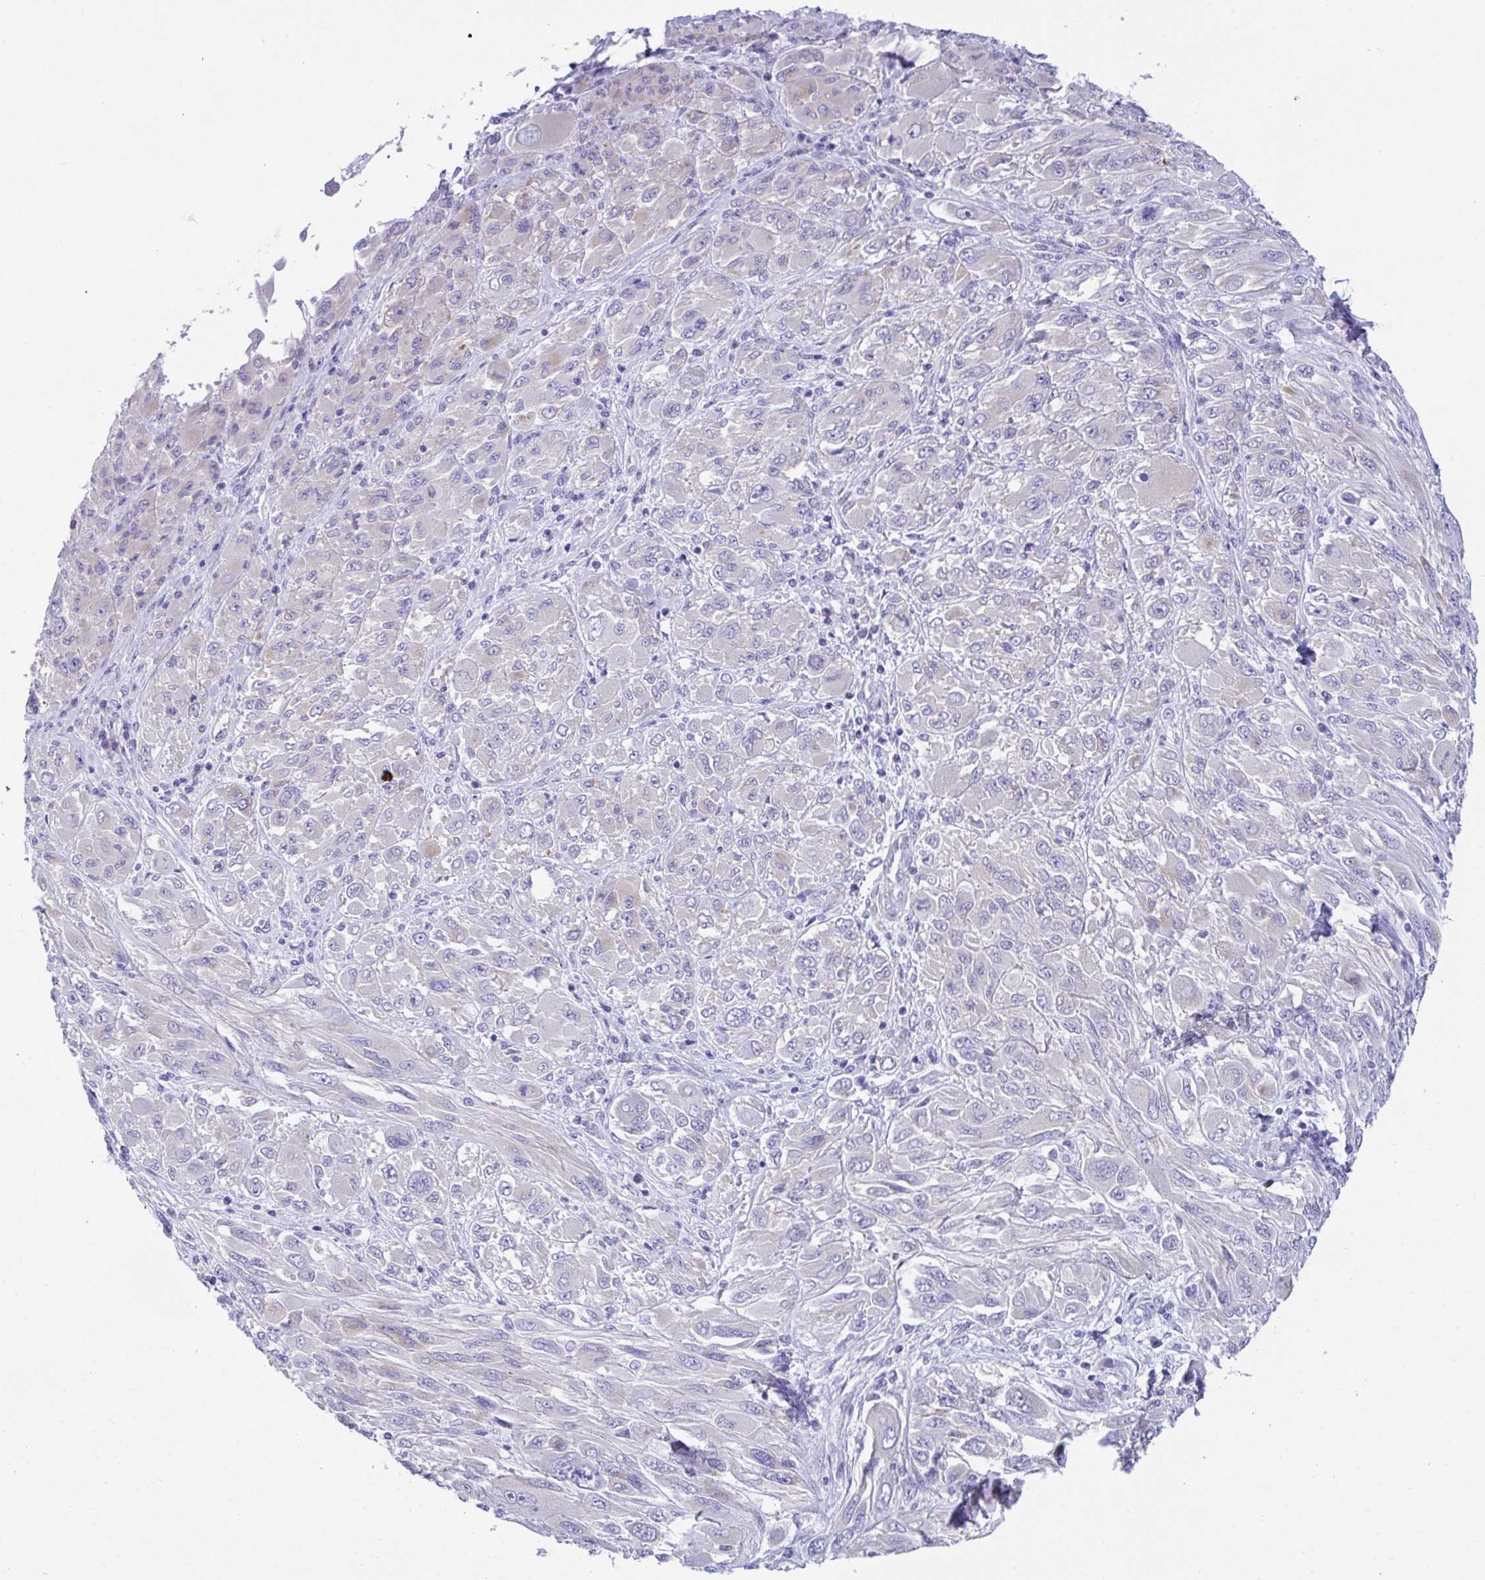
{"staining": {"intensity": "negative", "quantity": "none", "location": "none"}, "tissue": "melanoma", "cell_type": "Tumor cells", "image_type": "cancer", "snomed": [{"axis": "morphology", "description": "Malignant melanoma, NOS"}, {"axis": "topography", "description": "Skin"}], "caption": "IHC image of neoplastic tissue: melanoma stained with DAB (3,3'-diaminobenzidine) reveals no significant protein staining in tumor cells.", "gene": "TMEM106B", "patient": {"sex": "female", "age": 91}}